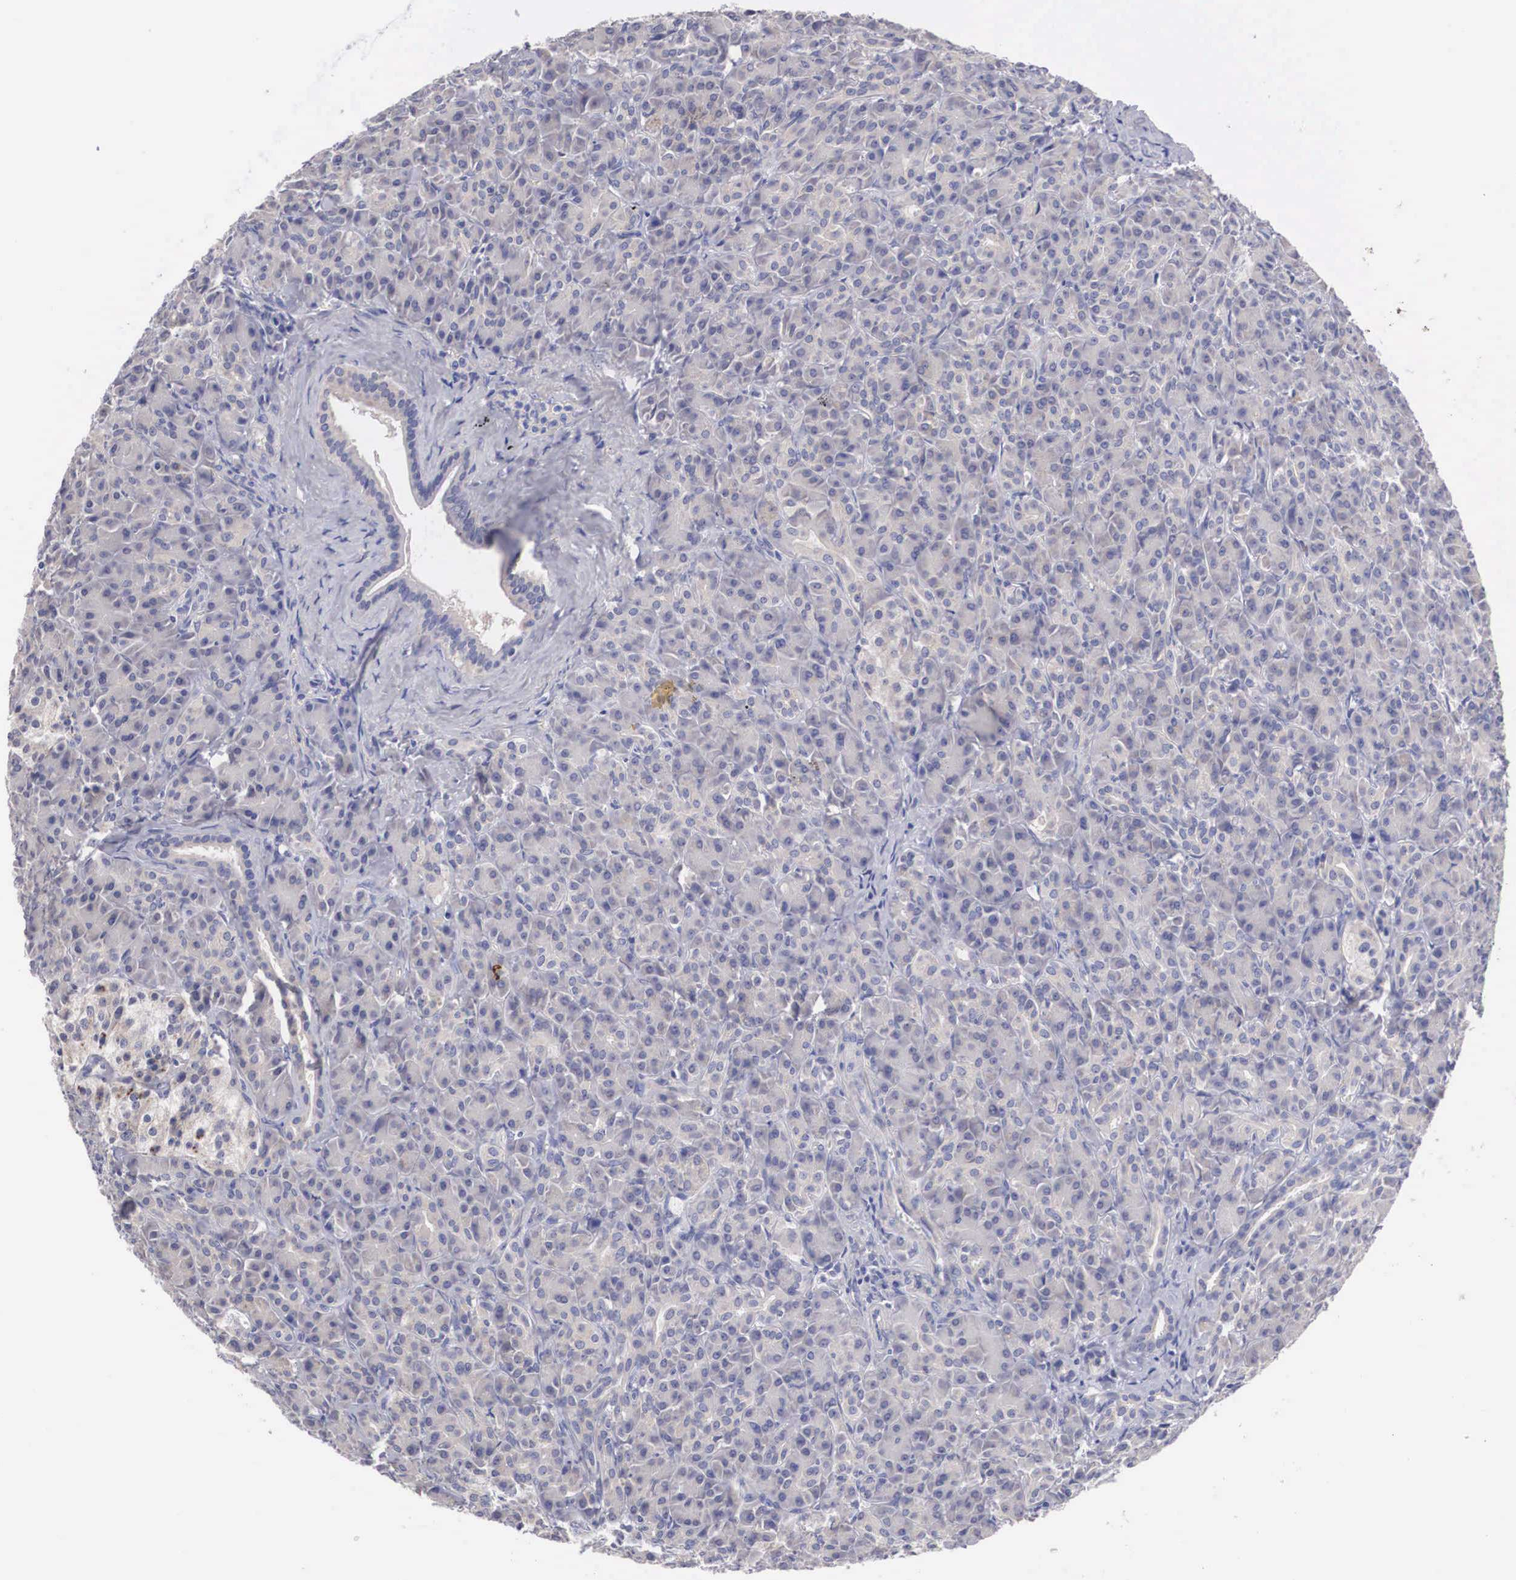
{"staining": {"intensity": "weak", "quantity": ">75%", "location": "cytoplasmic/membranous"}, "tissue": "pancreas", "cell_type": "Exocrine glandular cells", "image_type": "normal", "snomed": [{"axis": "morphology", "description": "Normal tissue, NOS"}, {"axis": "topography", "description": "Lymph node"}, {"axis": "topography", "description": "Pancreas"}], "caption": "Protein expression analysis of normal human pancreas reveals weak cytoplasmic/membranous expression in about >75% of exocrine glandular cells. The protein of interest is stained brown, and the nuclei are stained in blue (DAB IHC with brightfield microscopy, high magnification).", "gene": "ABHD4", "patient": {"sex": "male", "age": 59}}